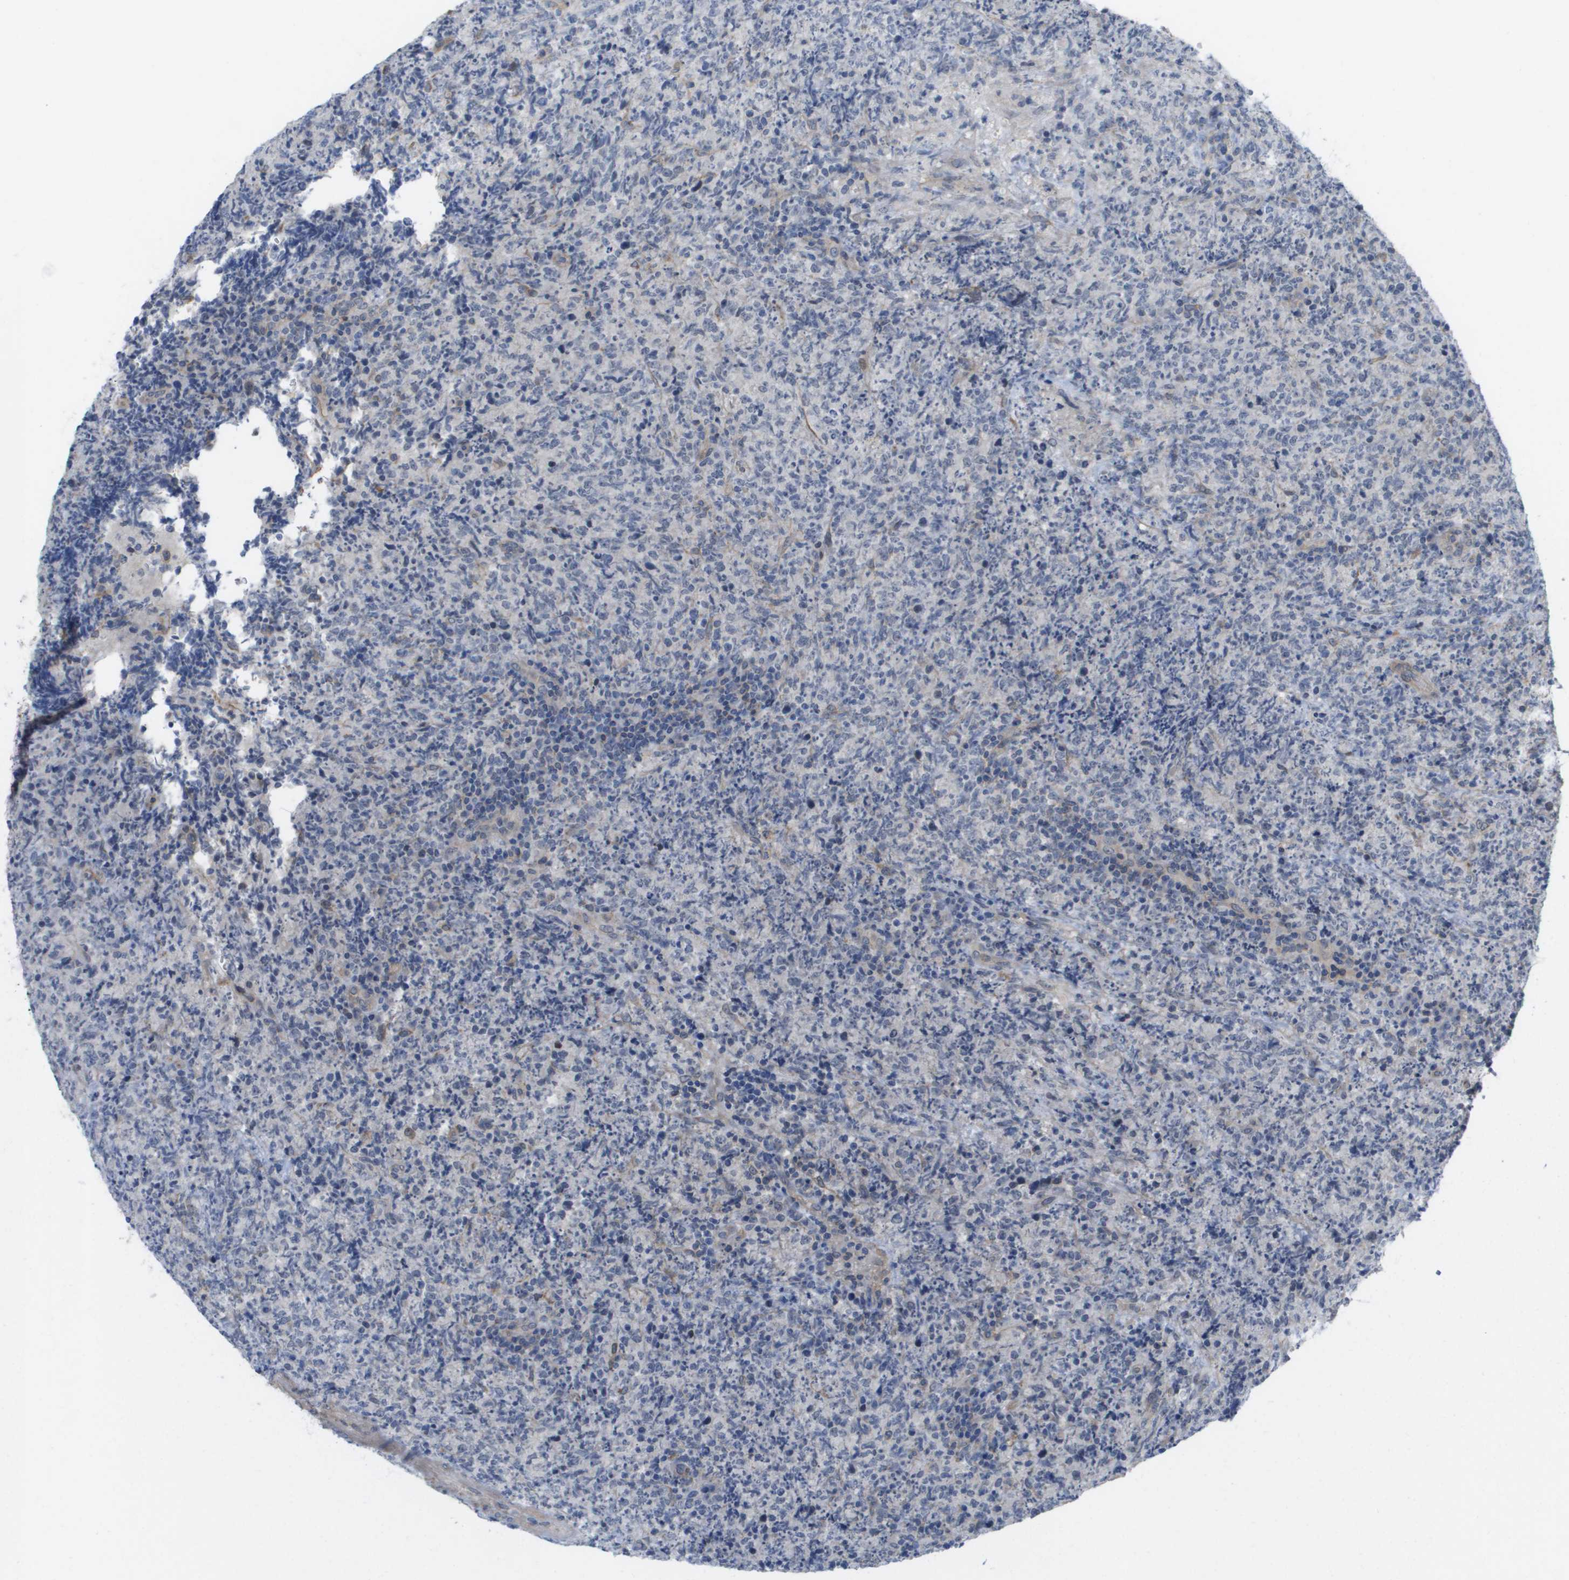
{"staining": {"intensity": "negative", "quantity": "none", "location": "none"}, "tissue": "lymphoma", "cell_type": "Tumor cells", "image_type": "cancer", "snomed": [{"axis": "morphology", "description": "Malignant lymphoma, non-Hodgkin's type, High grade"}, {"axis": "topography", "description": "Tonsil"}], "caption": "This is a image of immunohistochemistry (IHC) staining of lymphoma, which shows no positivity in tumor cells.", "gene": "MTARC2", "patient": {"sex": "female", "age": 36}}